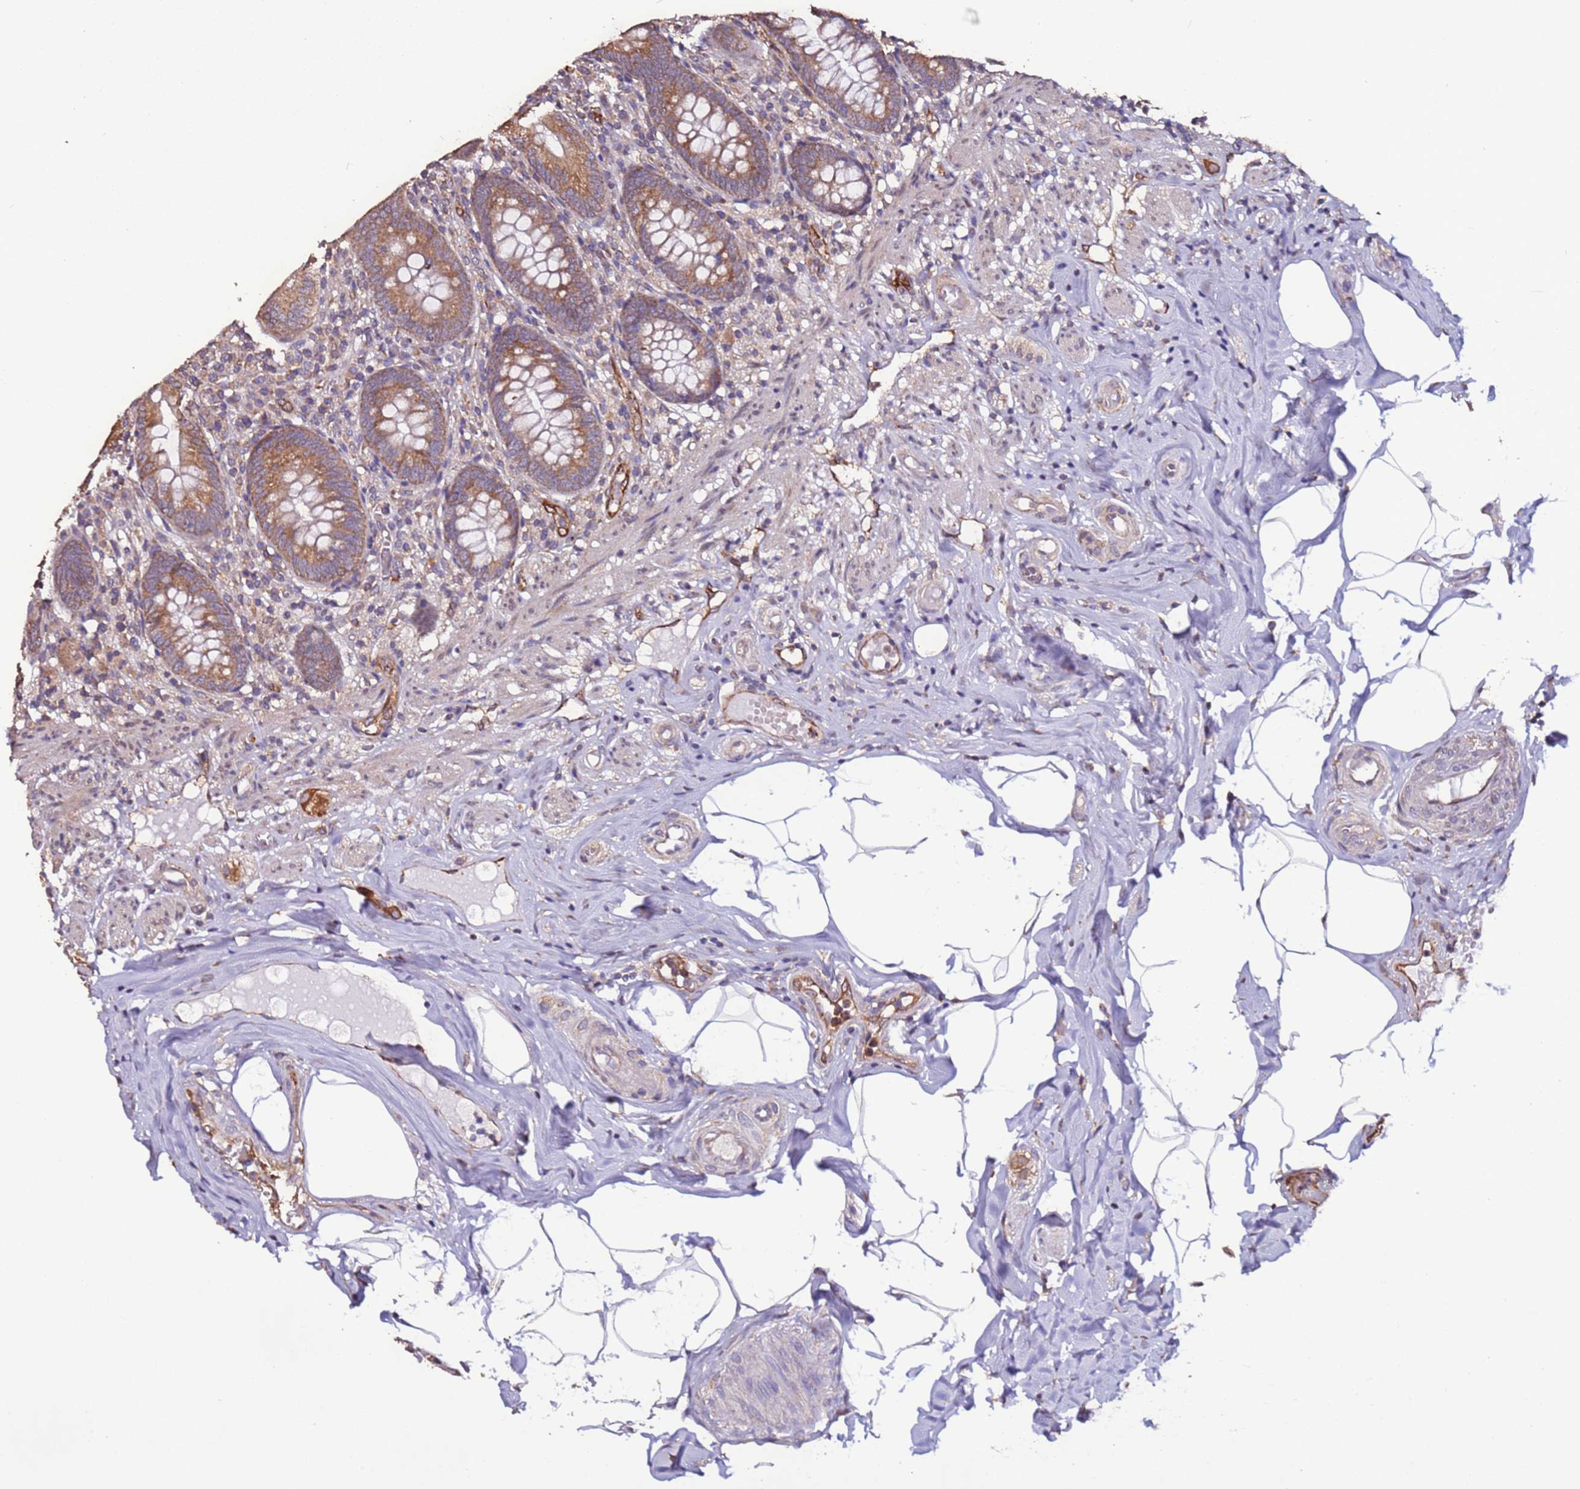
{"staining": {"intensity": "moderate", "quantity": ">75%", "location": "cytoplasmic/membranous"}, "tissue": "appendix", "cell_type": "Glandular cells", "image_type": "normal", "snomed": [{"axis": "morphology", "description": "Normal tissue, NOS"}, {"axis": "topography", "description": "Appendix"}], "caption": "A medium amount of moderate cytoplasmic/membranous staining is appreciated in approximately >75% of glandular cells in normal appendix. The protein of interest is shown in brown color, while the nuclei are stained blue.", "gene": "SLC41A3", "patient": {"sex": "male", "age": 55}}